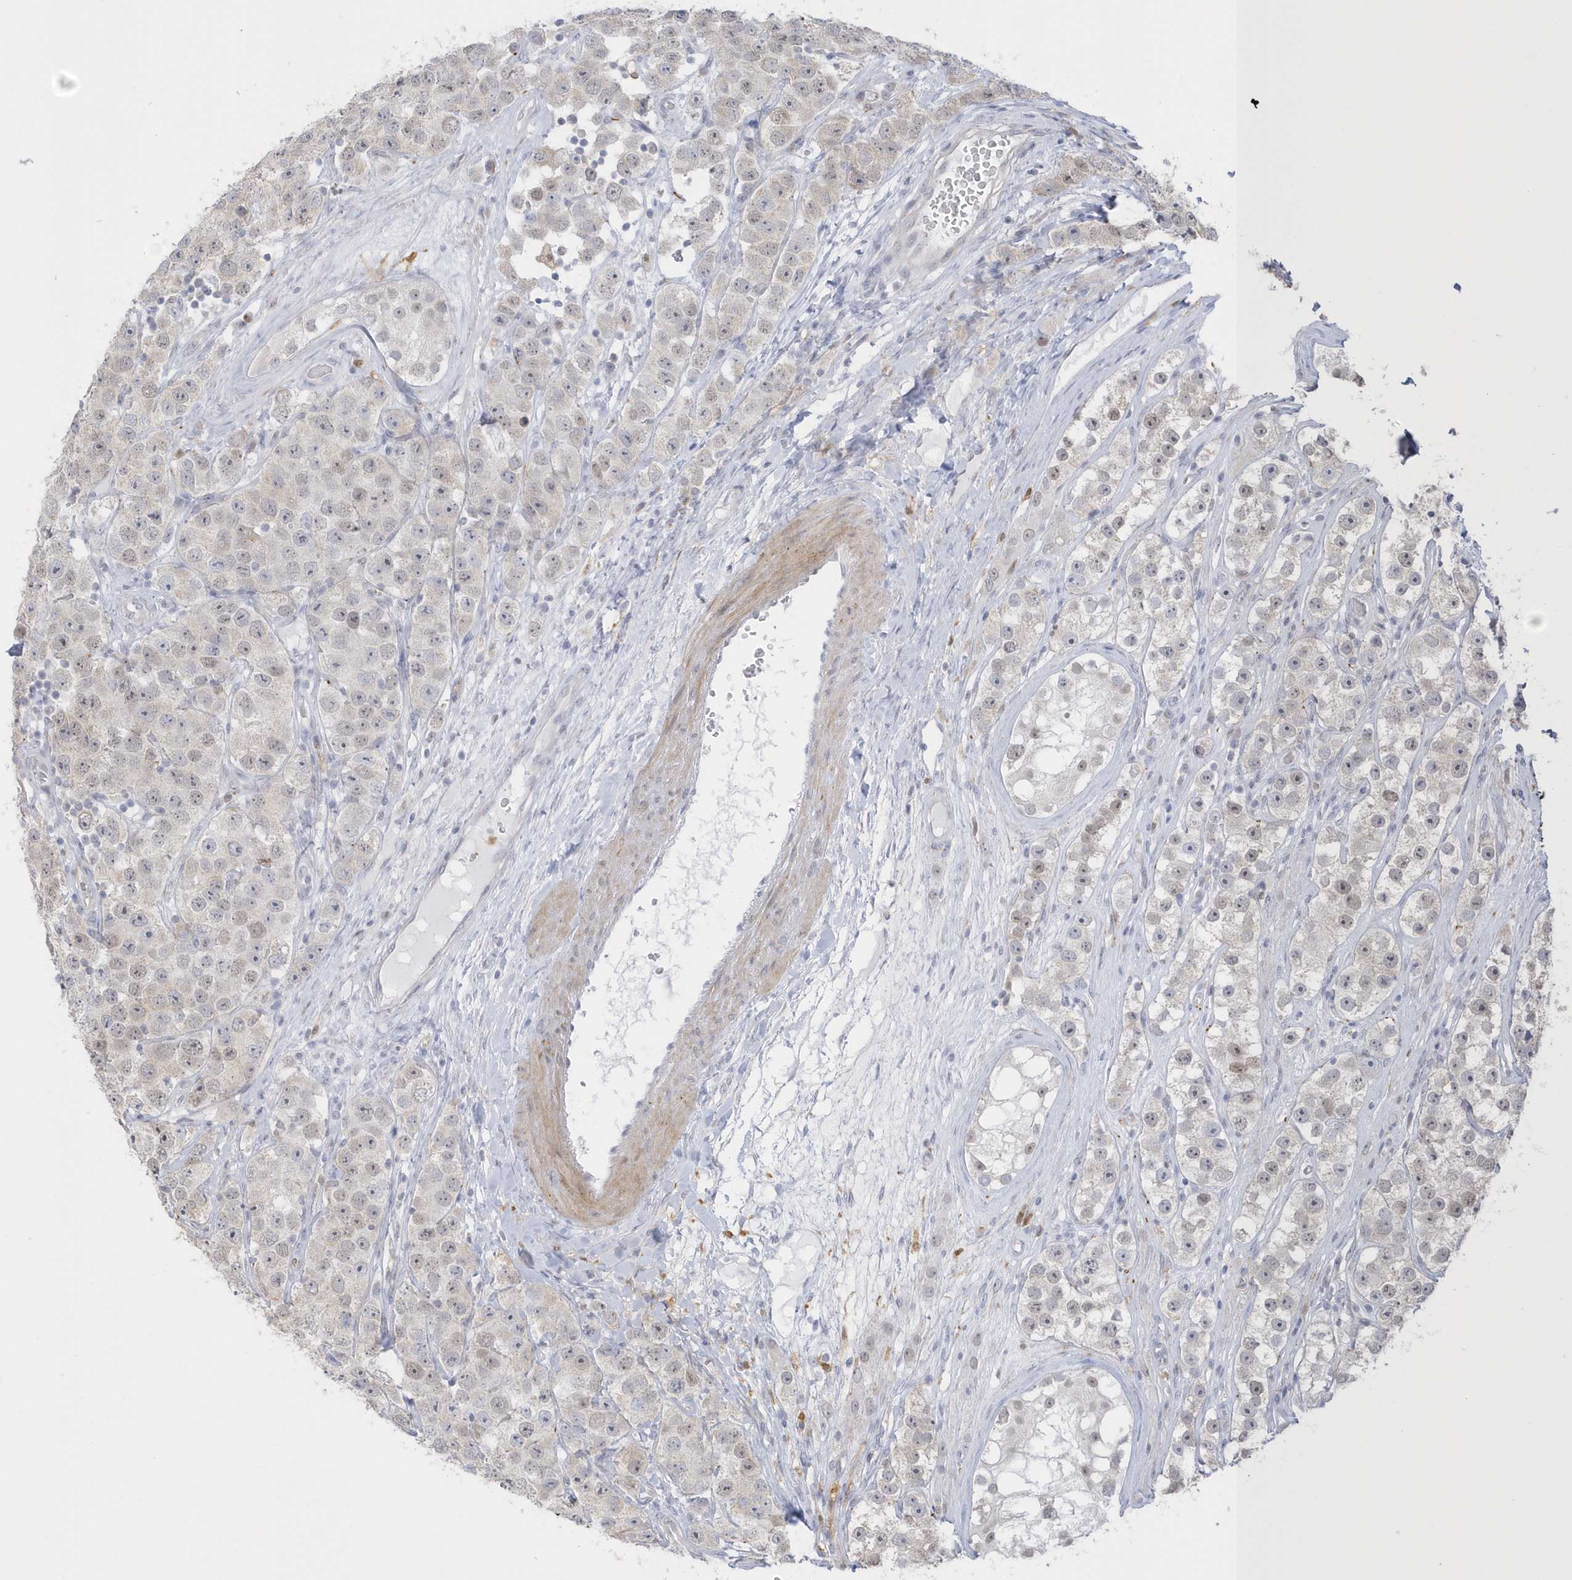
{"staining": {"intensity": "weak", "quantity": "25%-75%", "location": "nuclear"}, "tissue": "testis cancer", "cell_type": "Tumor cells", "image_type": "cancer", "snomed": [{"axis": "morphology", "description": "Seminoma, NOS"}, {"axis": "topography", "description": "Testis"}], "caption": "Immunohistochemistry (IHC) histopathology image of human testis cancer (seminoma) stained for a protein (brown), which exhibits low levels of weak nuclear staining in about 25%-75% of tumor cells.", "gene": "NAF1", "patient": {"sex": "male", "age": 28}}